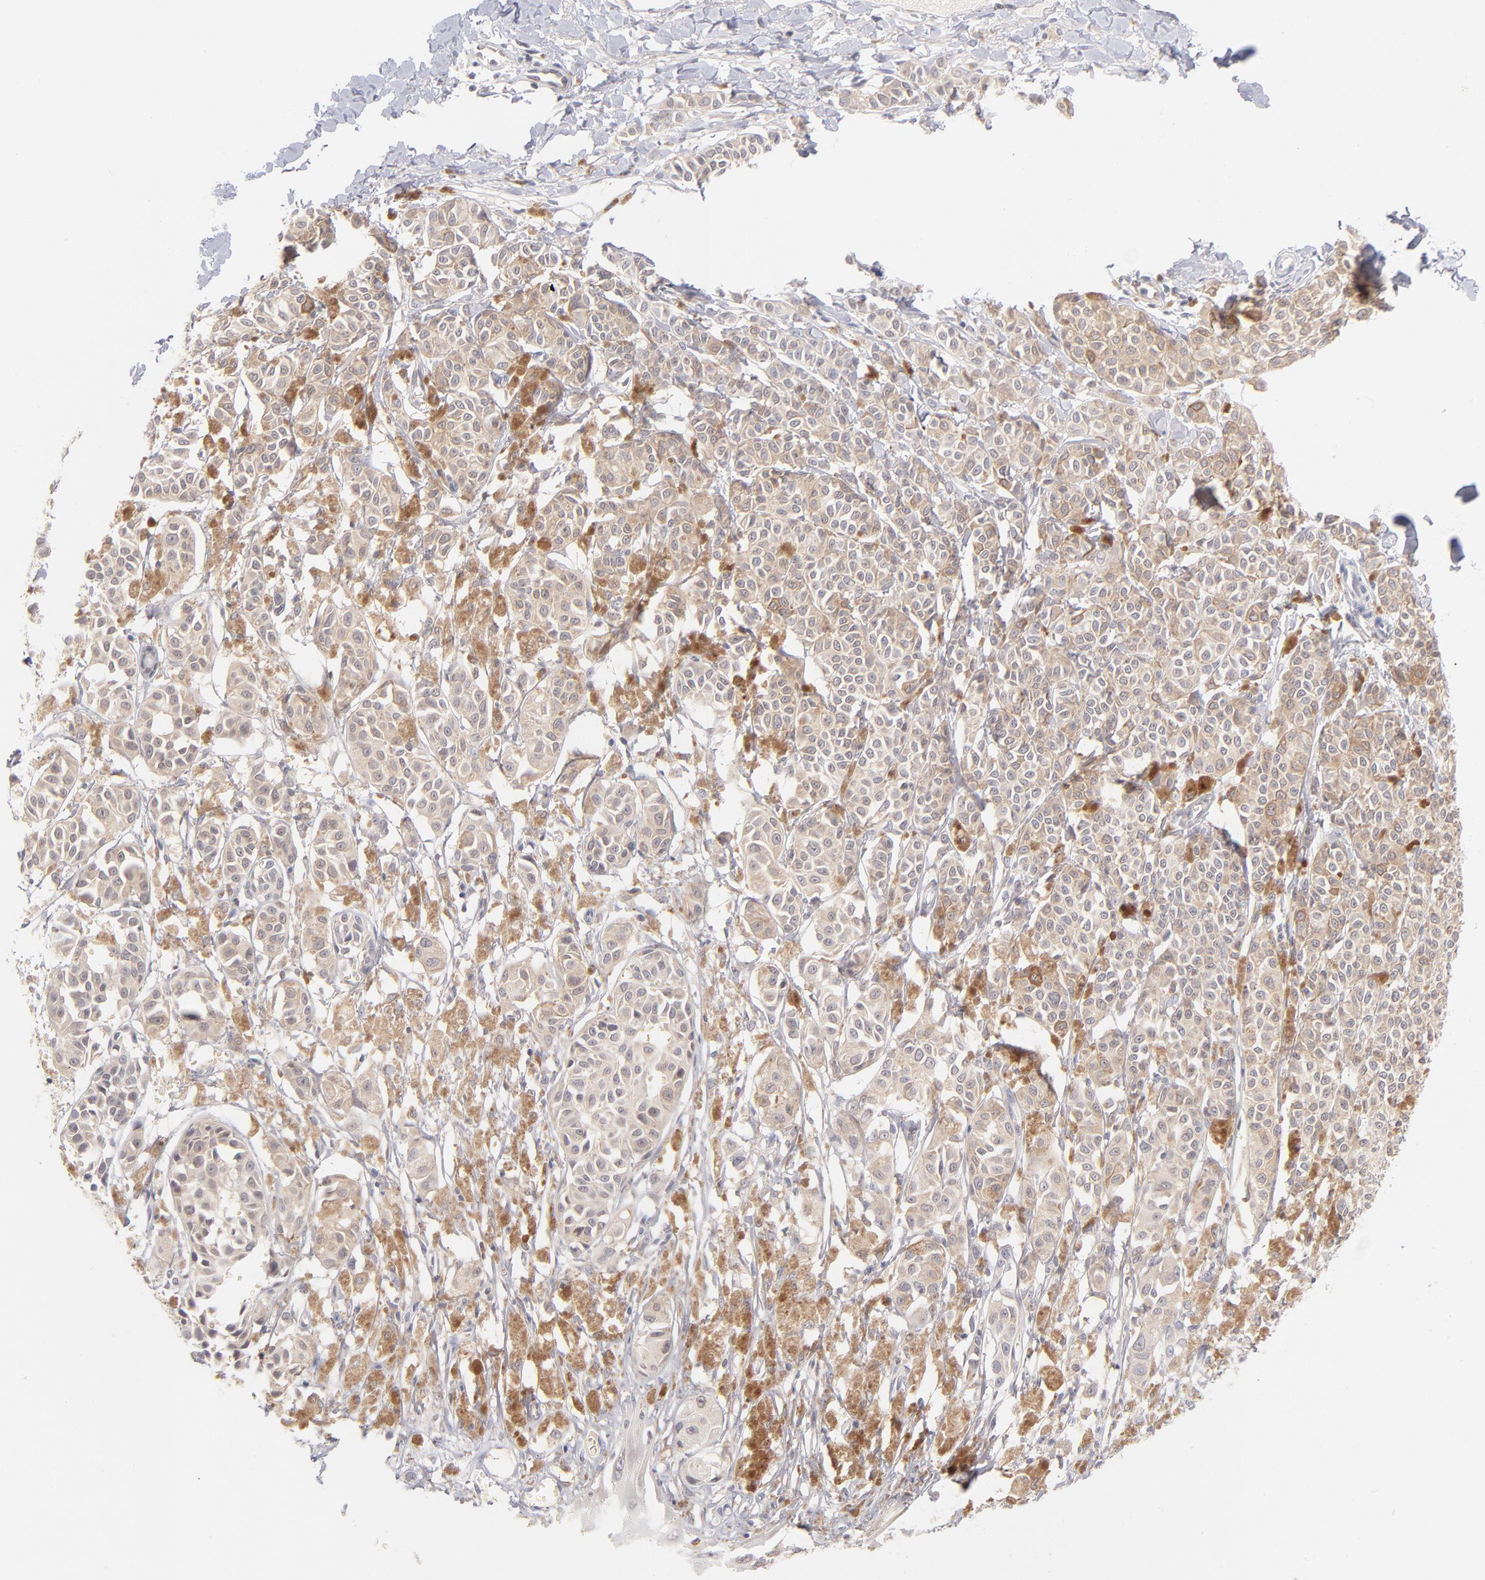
{"staining": {"intensity": "weak", "quantity": ">75%", "location": "cytoplasmic/membranous"}, "tissue": "melanoma", "cell_type": "Tumor cells", "image_type": "cancer", "snomed": [{"axis": "morphology", "description": "Malignant melanoma, NOS"}, {"axis": "topography", "description": "Skin"}], "caption": "Human malignant melanoma stained for a protein (brown) displays weak cytoplasmic/membranous positive staining in approximately >75% of tumor cells.", "gene": "CASP6", "patient": {"sex": "male", "age": 76}}